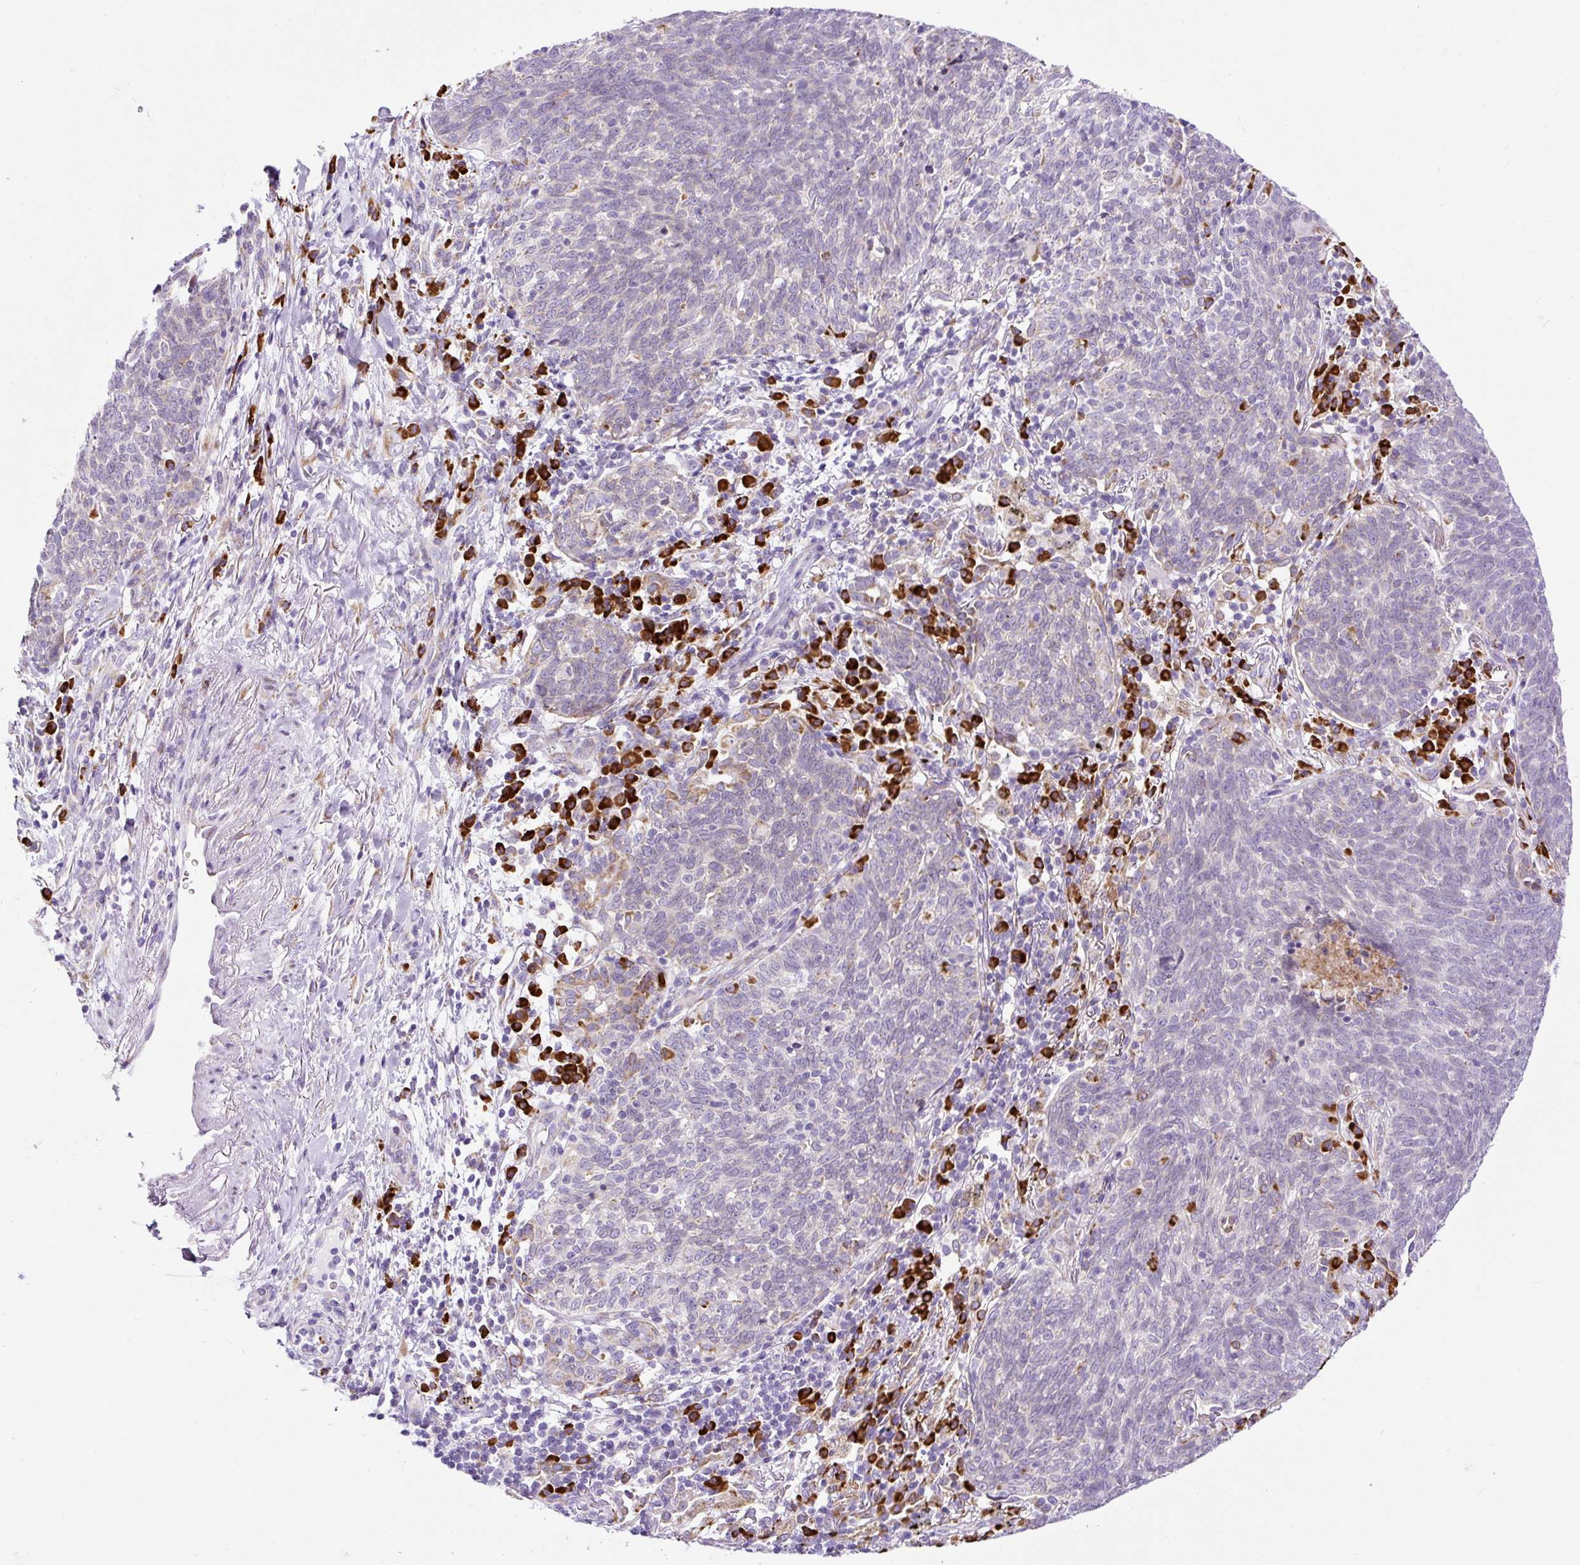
{"staining": {"intensity": "negative", "quantity": "none", "location": "none"}, "tissue": "lung cancer", "cell_type": "Tumor cells", "image_type": "cancer", "snomed": [{"axis": "morphology", "description": "Squamous cell carcinoma, NOS"}, {"axis": "topography", "description": "Lung"}], "caption": "High power microscopy histopathology image of an immunohistochemistry histopathology image of lung squamous cell carcinoma, revealing no significant positivity in tumor cells.", "gene": "DDOST", "patient": {"sex": "female", "age": 72}}